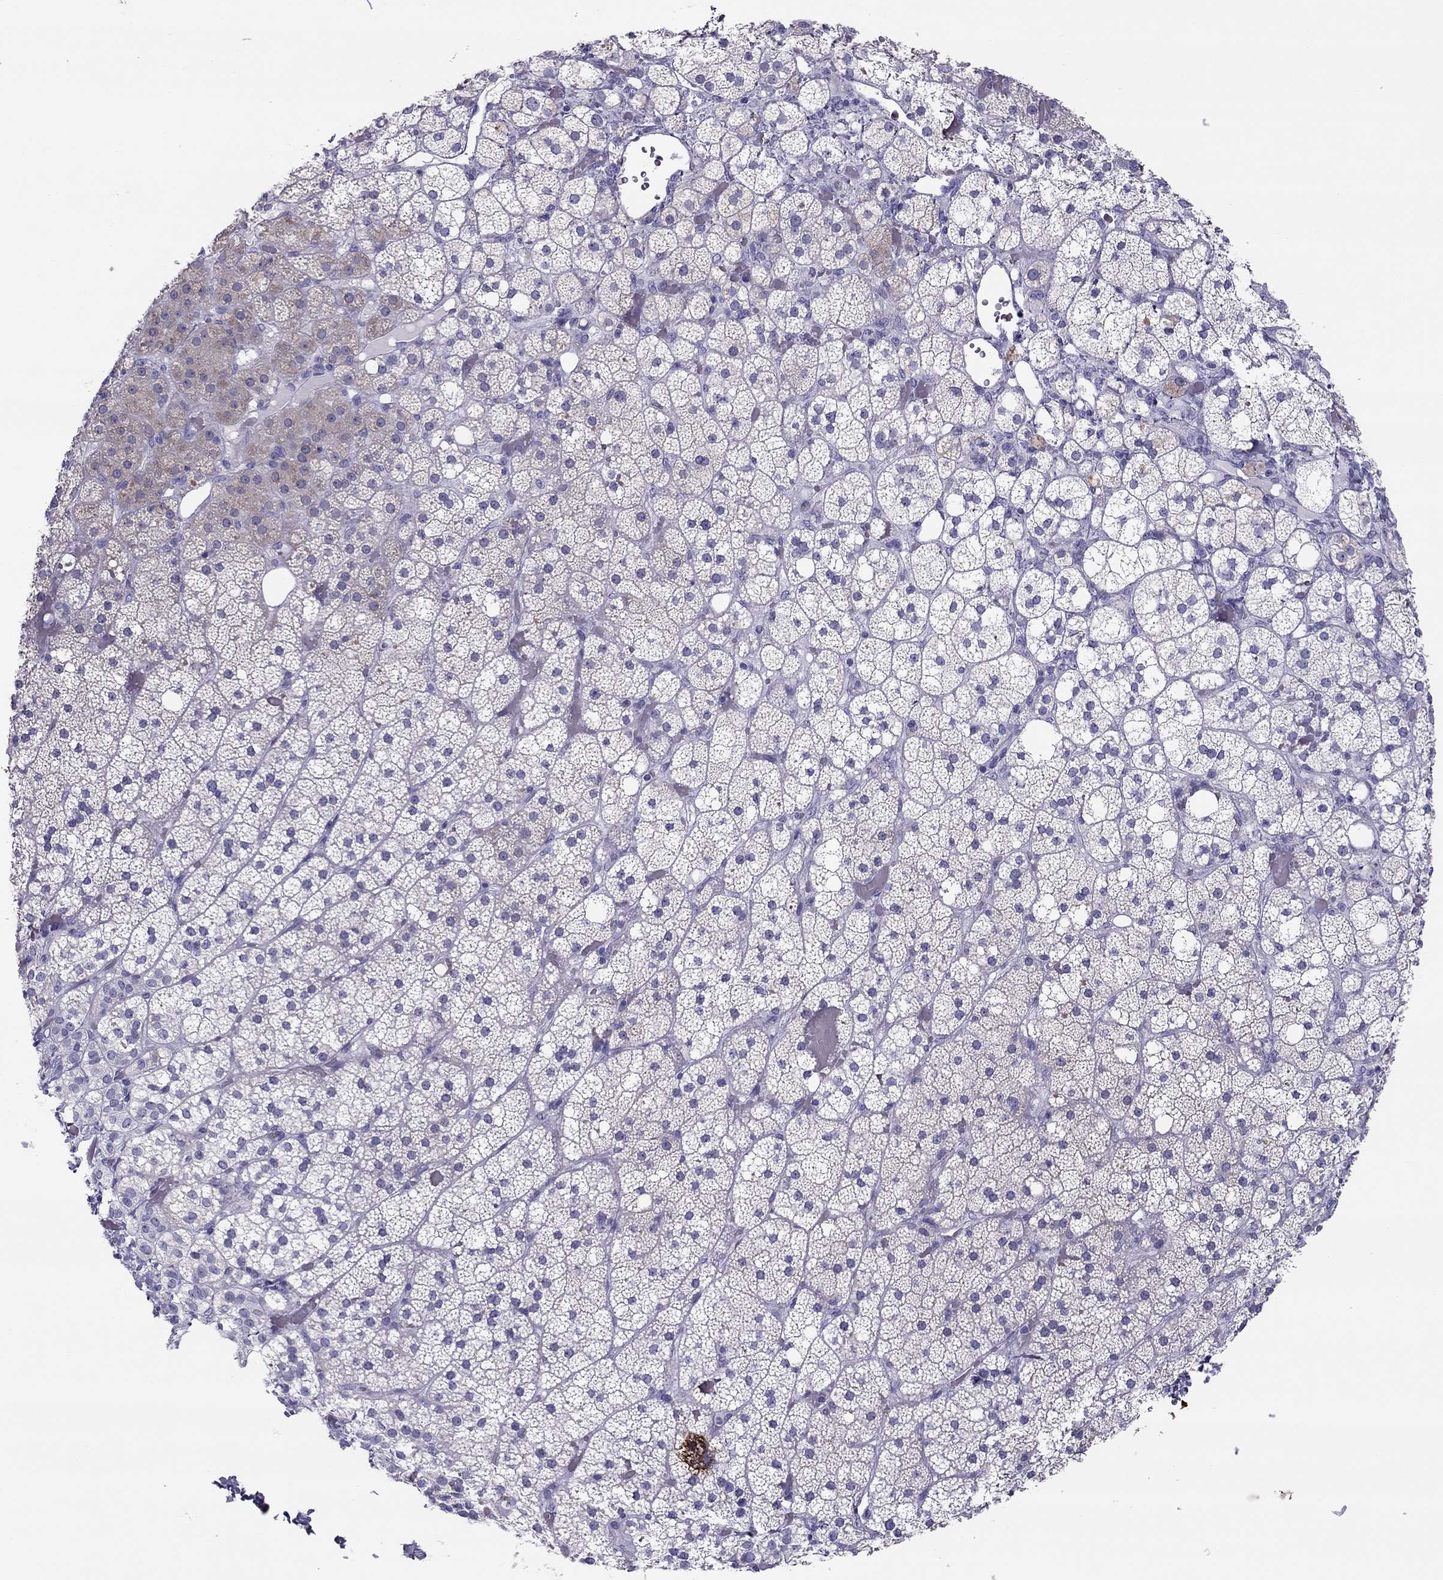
{"staining": {"intensity": "weak", "quantity": "<25%", "location": "cytoplasmic/membranous"}, "tissue": "adrenal gland", "cell_type": "Glandular cells", "image_type": "normal", "snomed": [{"axis": "morphology", "description": "Normal tissue, NOS"}, {"axis": "topography", "description": "Adrenal gland"}], "caption": "The photomicrograph shows no significant staining in glandular cells of adrenal gland. (DAB (3,3'-diaminobenzidine) IHC with hematoxylin counter stain).", "gene": "MAEL", "patient": {"sex": "male", "age": 53}}